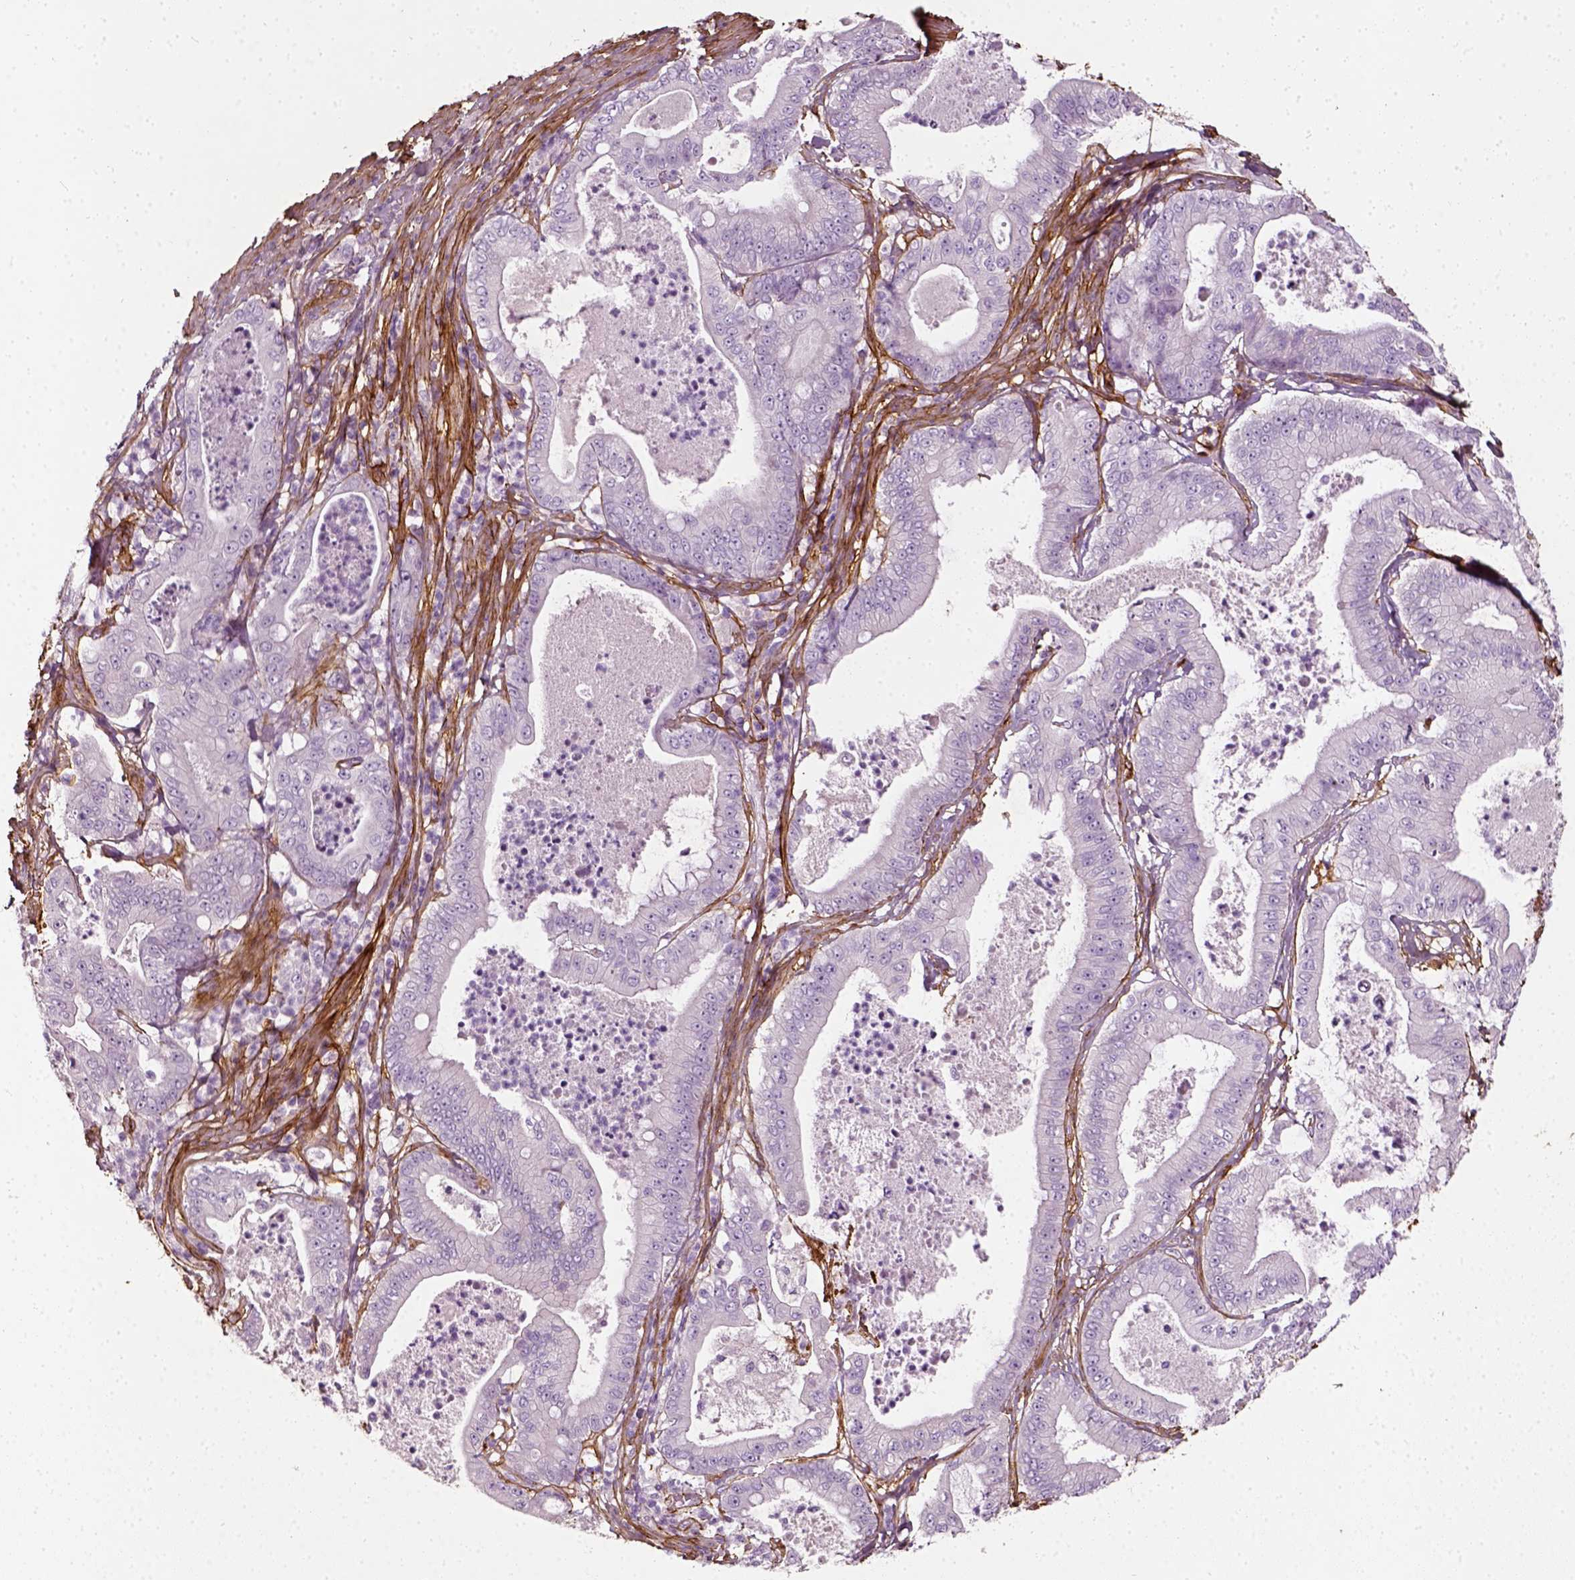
{"staining": {"intensity": "negative", "quantity": "none", "location": "none"}, "tissue": "pancreatic cancer", "cell_type": "Tumor cells", "image_type": "cancer", "snomed": [{"axis": "morphology", "description": "Adenocarcinoma, NOS"}, {"axis": "topography", "description": "Pancreas"}], "caption": "Human pancreatic cancer (adenocarcinoma) stained for a protein using immunohistochemistry exhibits no positivity in tumor cells.", "gene": "COL6A2", "patient": {"sex": "male", "age": 71}}